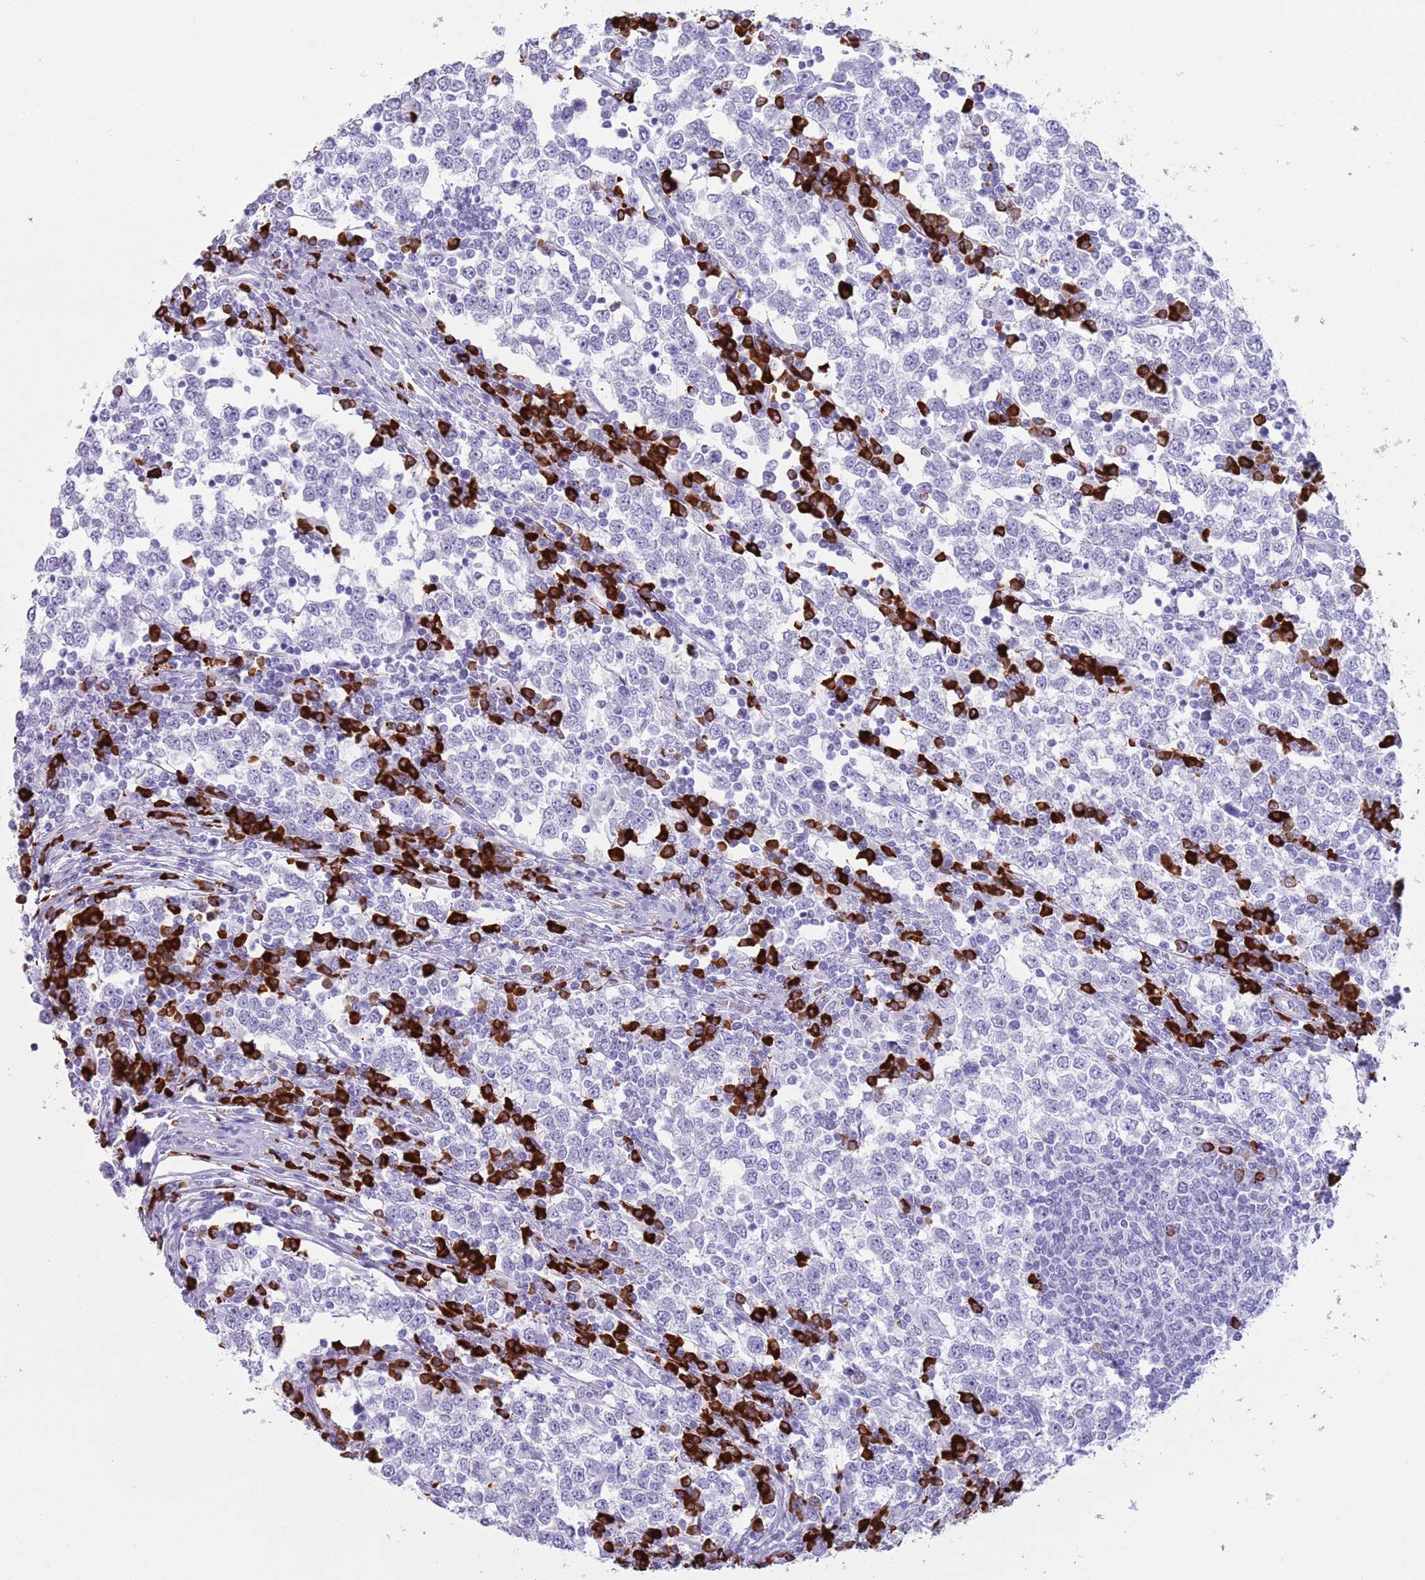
{"staining": {"intensity": "negative", "quantity": "none", "location": "none"}, "tissue": "testis cancer", "cell_type": "Tumor cells", "image_type": "cancer", "snomed": [{"axis": "morphology", "description": "Seminoma, NOS"}, {"axis": "topography", "description": "Testis"}], "caption": "The immunohistochemistry (IHC) image has no significant positivity in tumor cells of seminoma (testis) tissue.", "gene": "LY6G5B", "patient": {"sex": "male", "age": 65}}